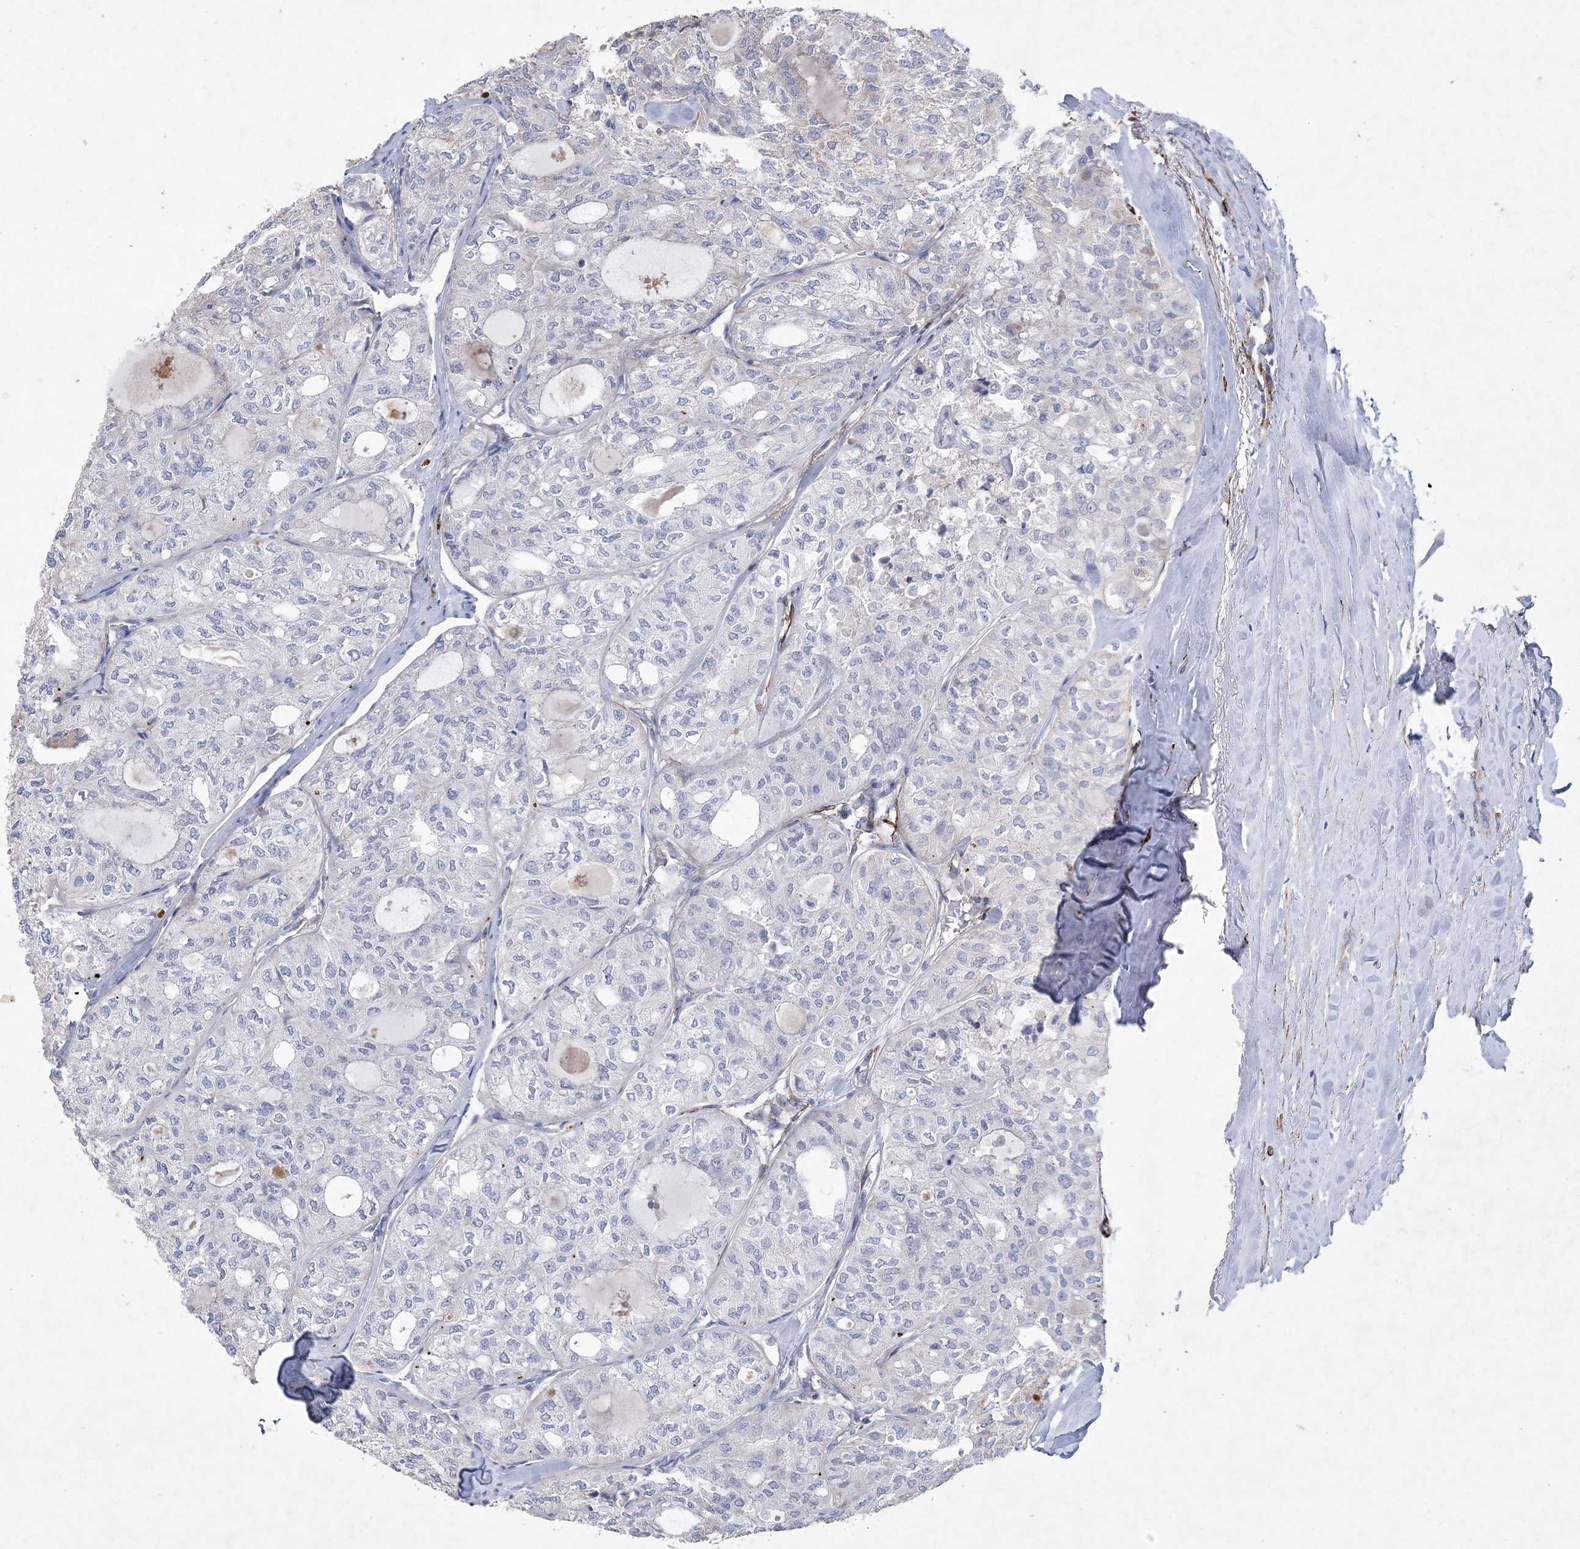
{"staining": {"intensity": "negative", "quantity": "none", "location": "none"}, "tissue": "thyroid cancer", "cell_type": "Tumor cells", "image_type": "cancer", "snomed": [{"axis": "morphology", "description": "Follicular adenoma carcinoma, NOS"}, {"axis": "topography", "description": "Thyroid gland"}], "caption": "Immunohistochemical staining of human thyroid cancer shows no significant expression in tumor cells.", "gene": "ARSJ", "patient": {"sex": "male", "age": 75}}